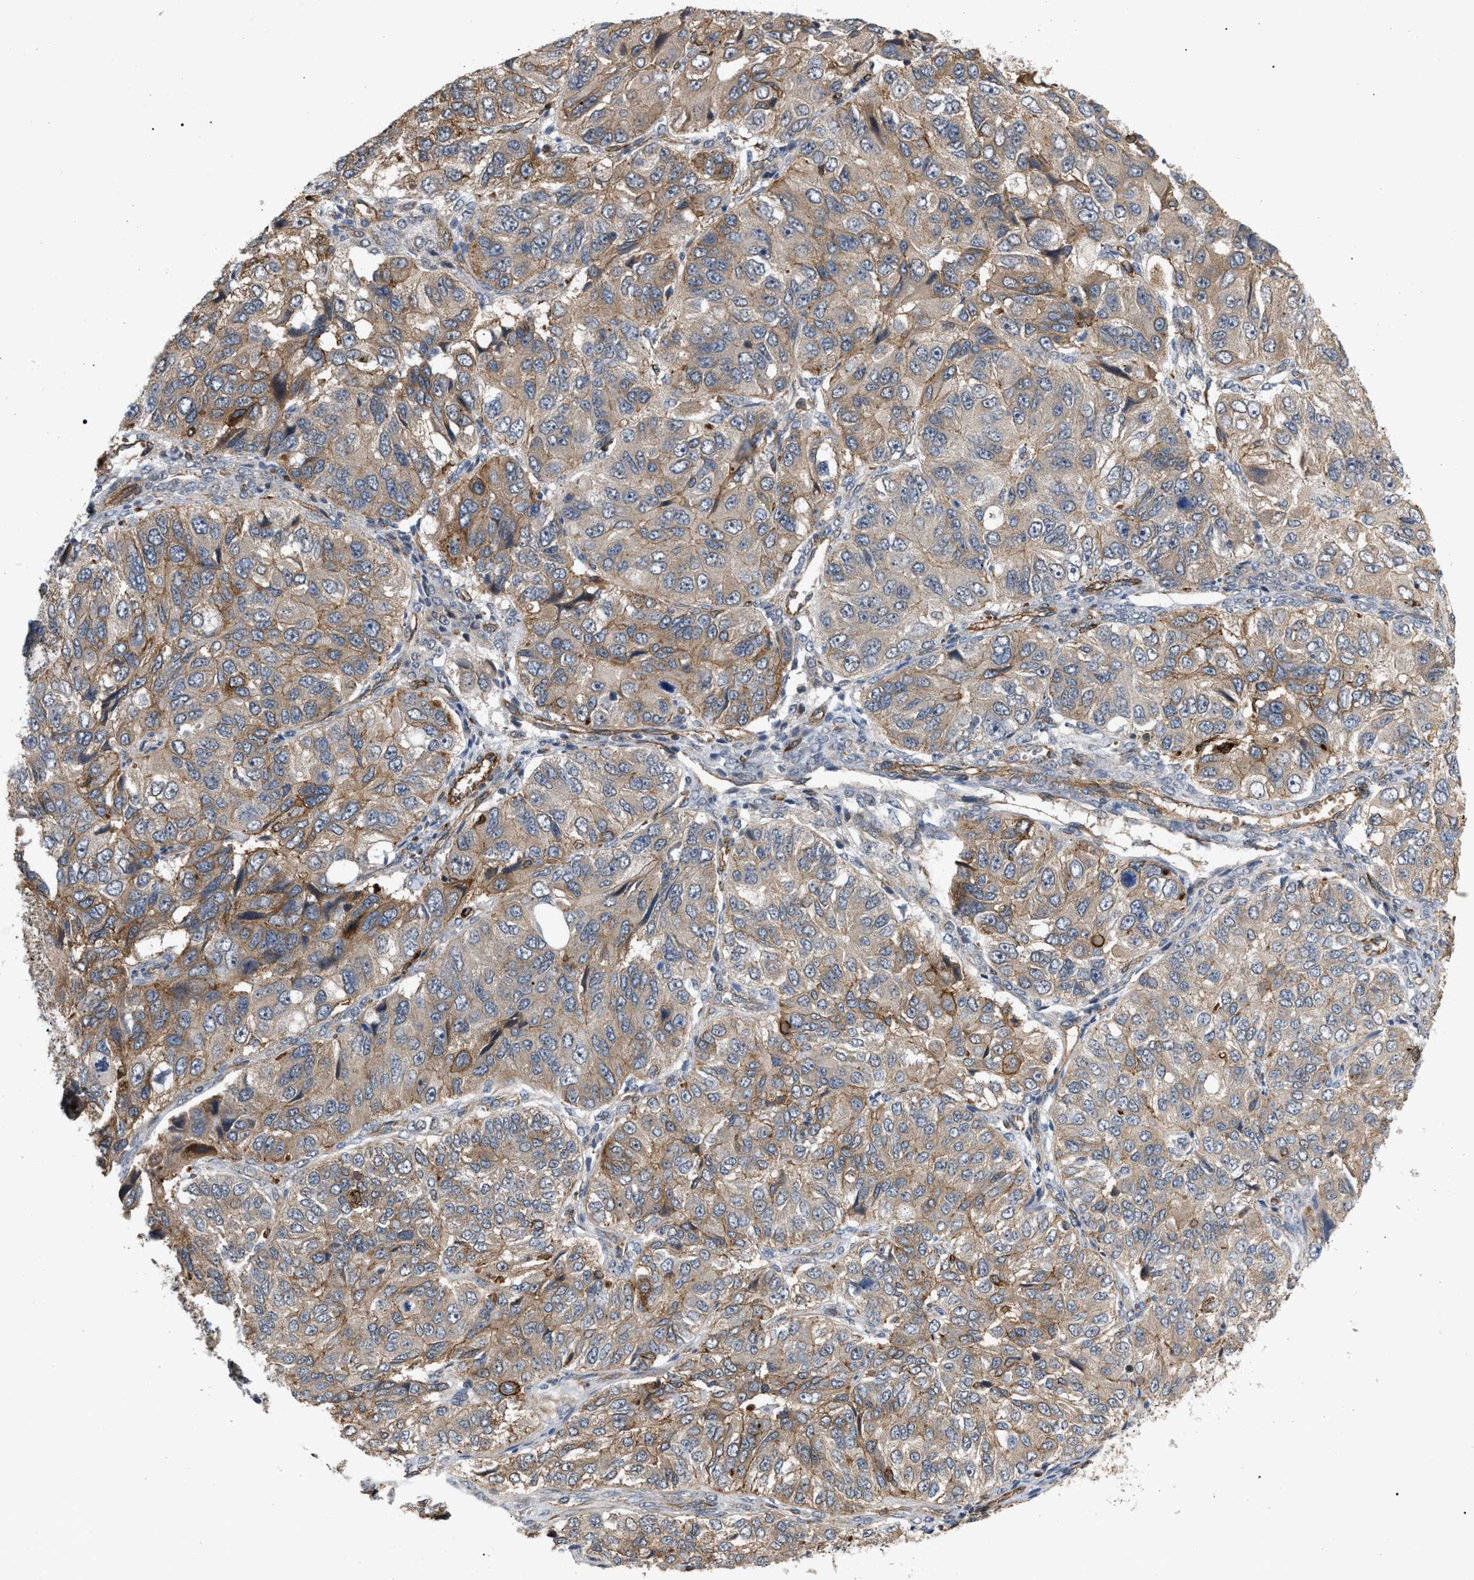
{"staining": {"intensity": "moderate", "quantity": ">75%", "location": "cytoplasmic/membranous"}, "tissue": "ovarian cancer", "cell_type": "Tumor cells", "image_type": "cancer", "snomed": [{"axis": "morphology", "description": "Carcinoma, endometroid"}, {"axis": "topography", "description": "Ovary"}], "caption": "Protein analysis of ovarian cancer (endometroid carcinoma) tissue shows moderate cytoplasmic/membranous staining in approximately >75% of tumor cells.", "gene": "GCC1", "patient": {"sex": "female", "age": 51}}